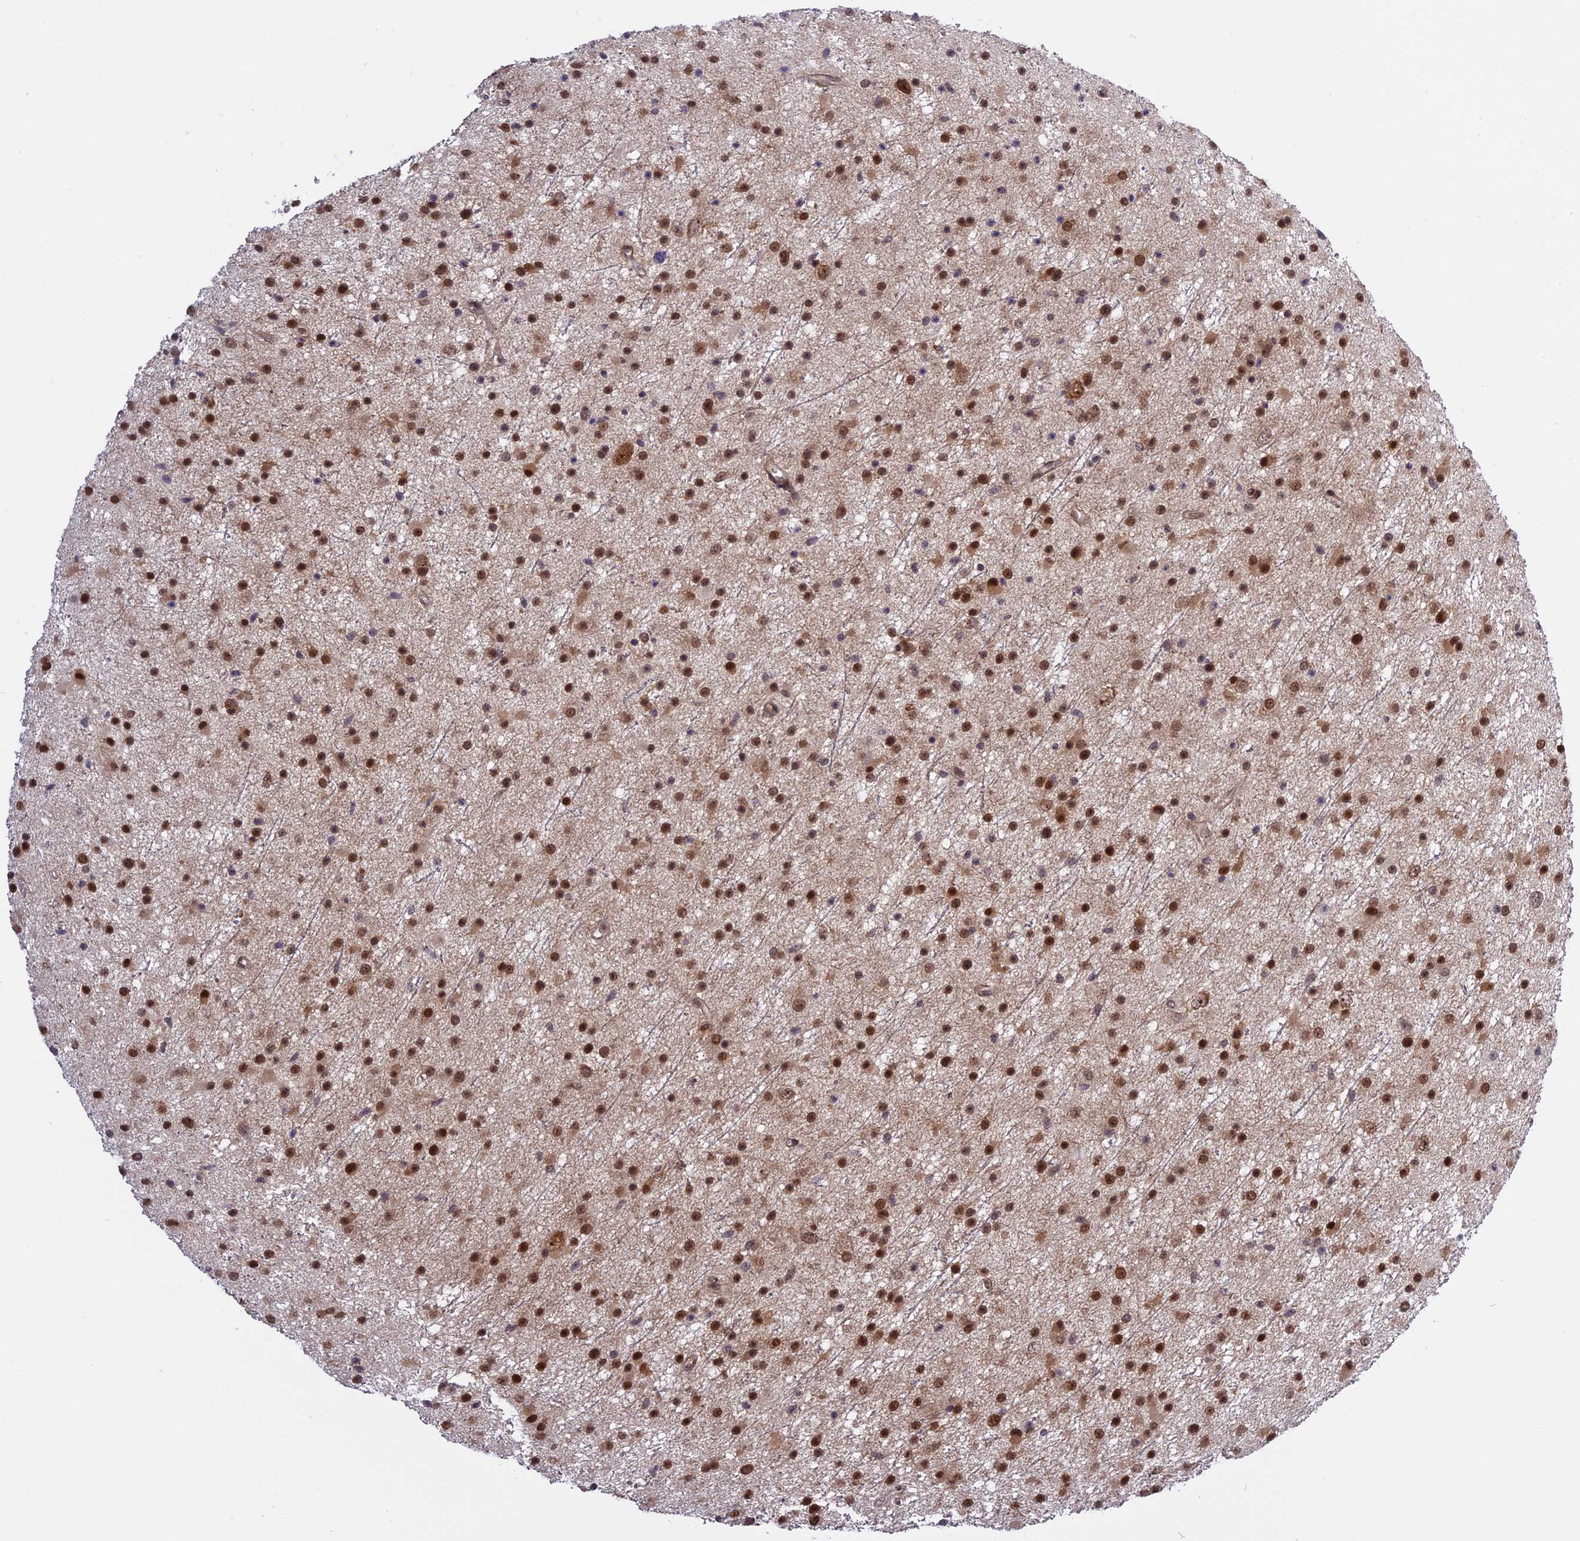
{"staining": {"intensity": "strong", "quantity": ">75%", "location": "nuclear"}, "tissue": "glioma", "cell_type": "Tumor cells", "image_type": "cancer", "snomed": [{"axis": "morphology", "description": "Glioma, malignant, Low grade"}, {"axis": "topography", "description": "Cerebral cortex"}], "caption": "Protein expression by immunohistochemistry (IHC) reveals strong nuclear expression in about >75% of tumor cells in glioma. Ihc stains the protein of interest in brown and the nuclei are stained blue.", "gene": "ZNF428", "patient": {"sex": "female", "age": 39}}